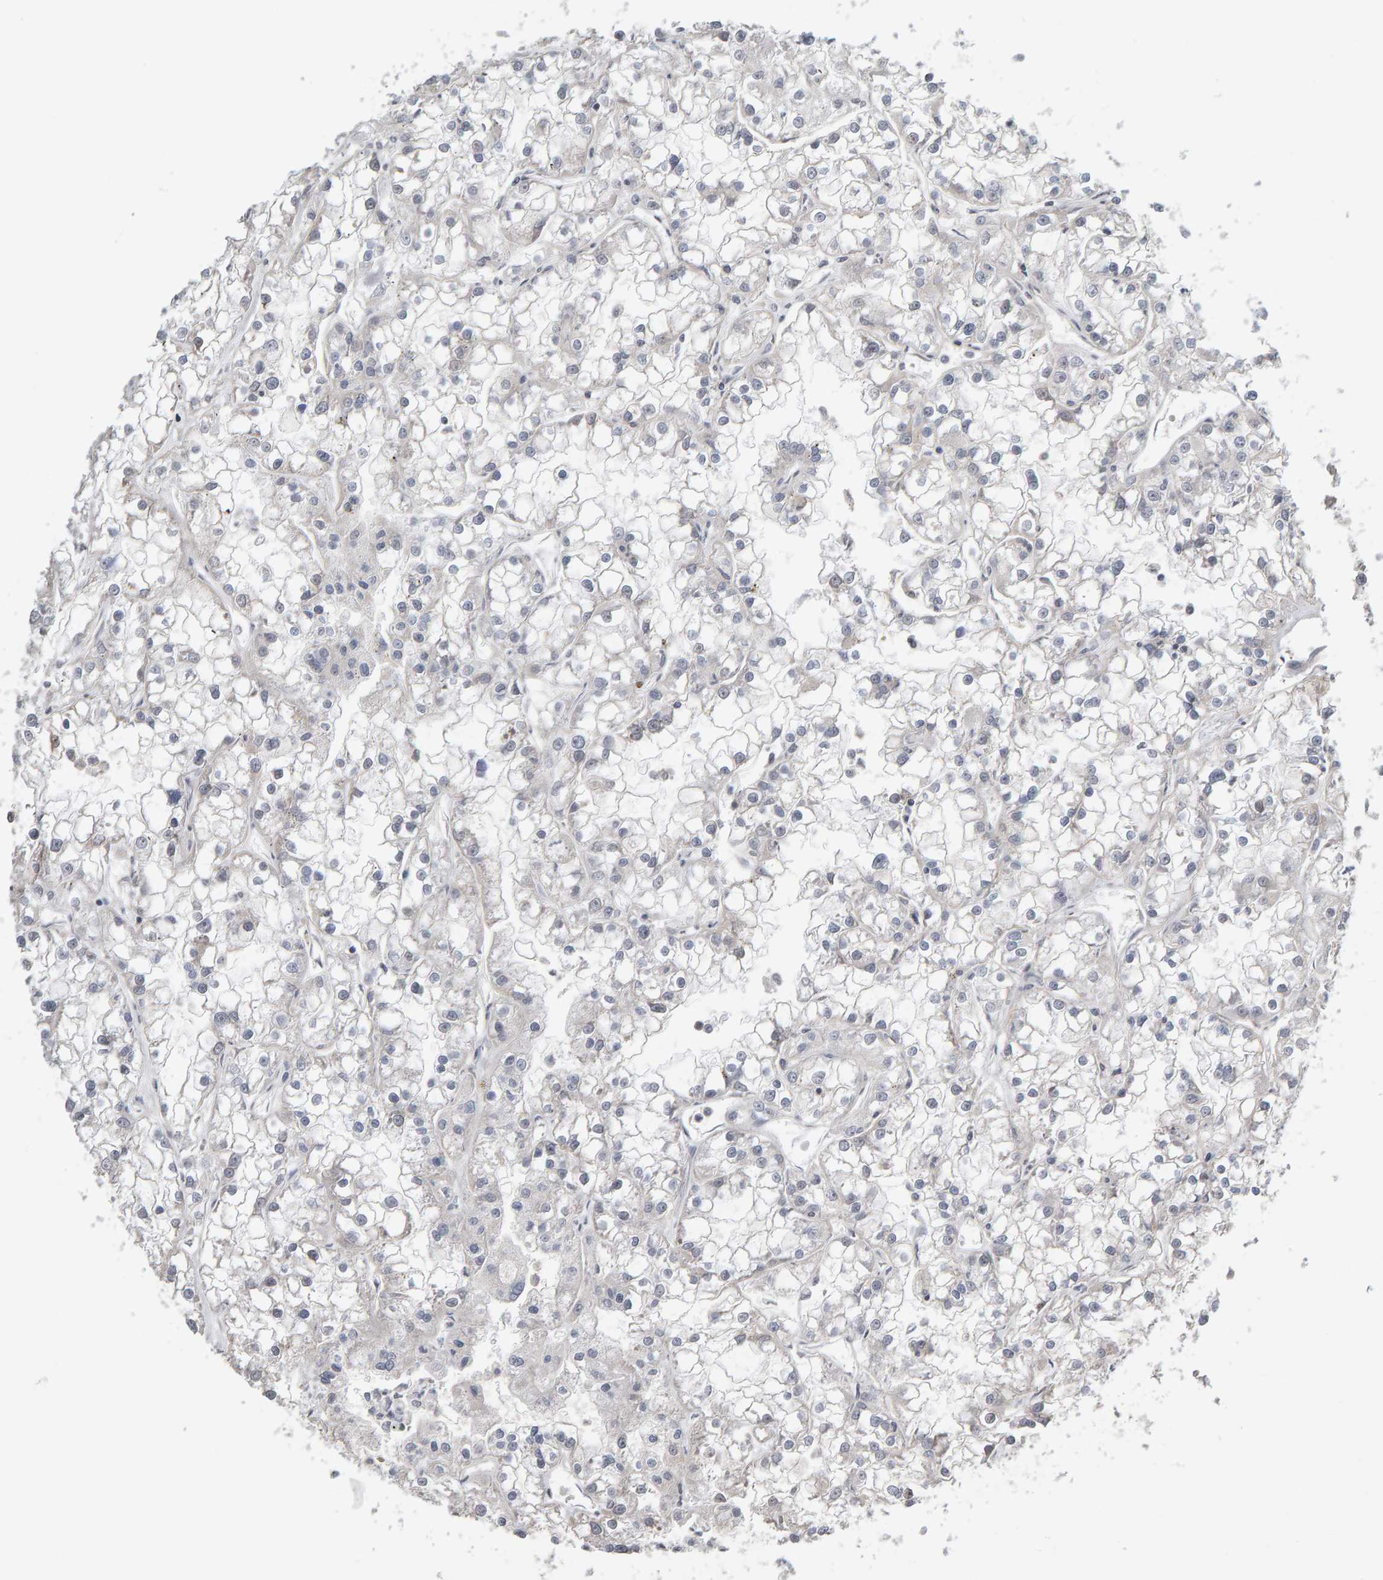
{"staining": {"intensity": "negative", "quantity": "none", "location": "none"}, "tissue": "renal cancer", "cell_type": "Tumor cells", "image_type": "cancer", "snomed": [{"axis": "morphology", "description": "Adenocarcinoma, NOS"}, {"axis": "topography", "description": "Kidney"}], "caption": "Protein analysis of renal adenocarcinoma displays no significant expression in tumor cells.", "gene": "COASY", "patient": {"sex": "female", "age": 52}}